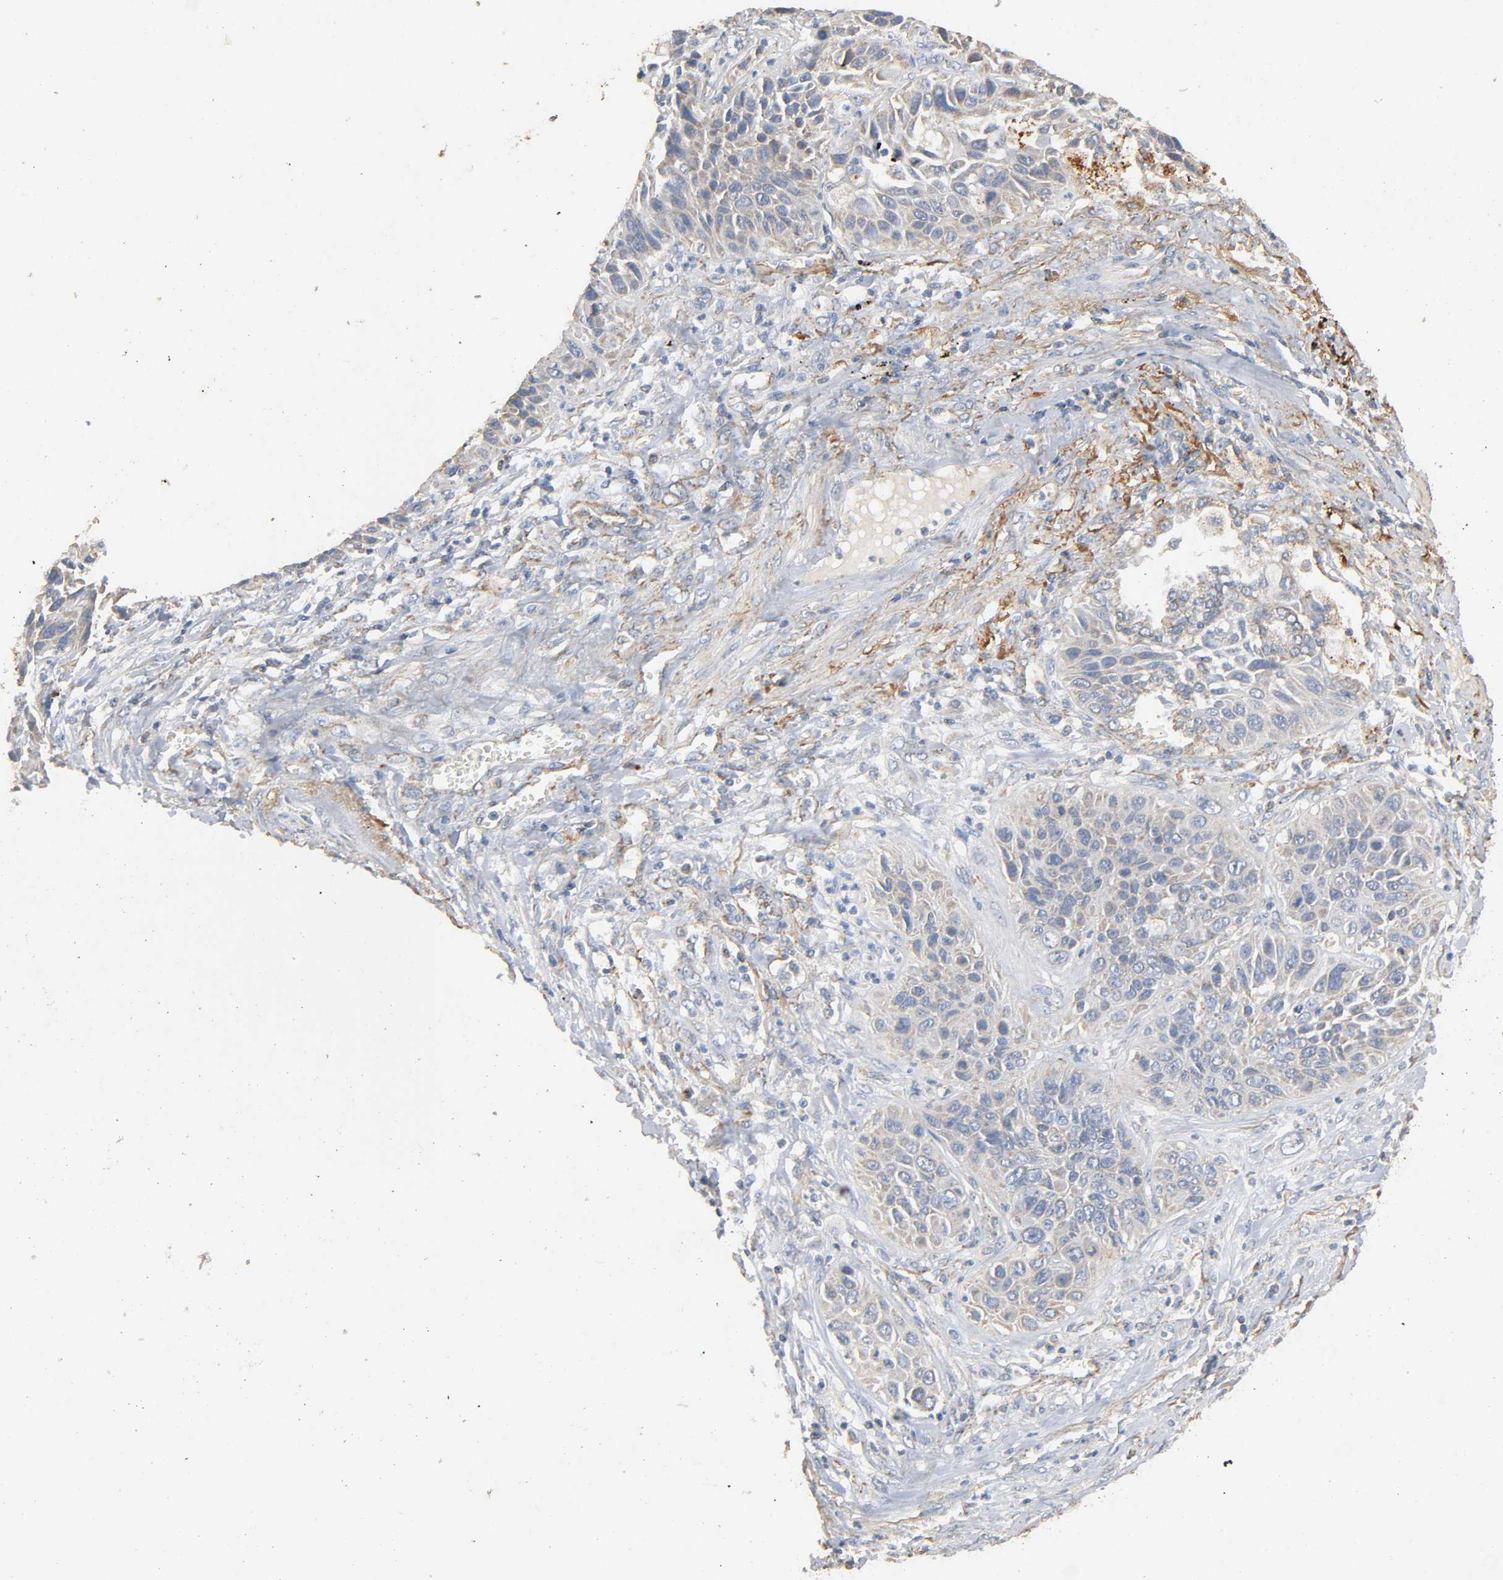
{"staining": {"intensity": "weak", "quantity": "25%-75%", "location": "cytoplasmic/membranous"}, "tissue": "lung cancer", "cell_type": "Tumor cells", "image_type": "cancer", "snomed": [{"axis": "morphology", "description": "Squamous cell carcinoma, NOS"}, {"axis": "topography", "description": "Lung"}], "caption": "High-power microscopy captured an immunohistochemistry photomicrograph of lung squamous cell carcinoma, revealing weak cytoplasmic/membranous expression in about 25%-75% of tumor cells. Using DAB (brown) and hematoxylin (blue) stains, captured at high magnification using brightfield microscopy.", "gene": "NDUFS3", "patient": {"sex": "female", "age": 76}}